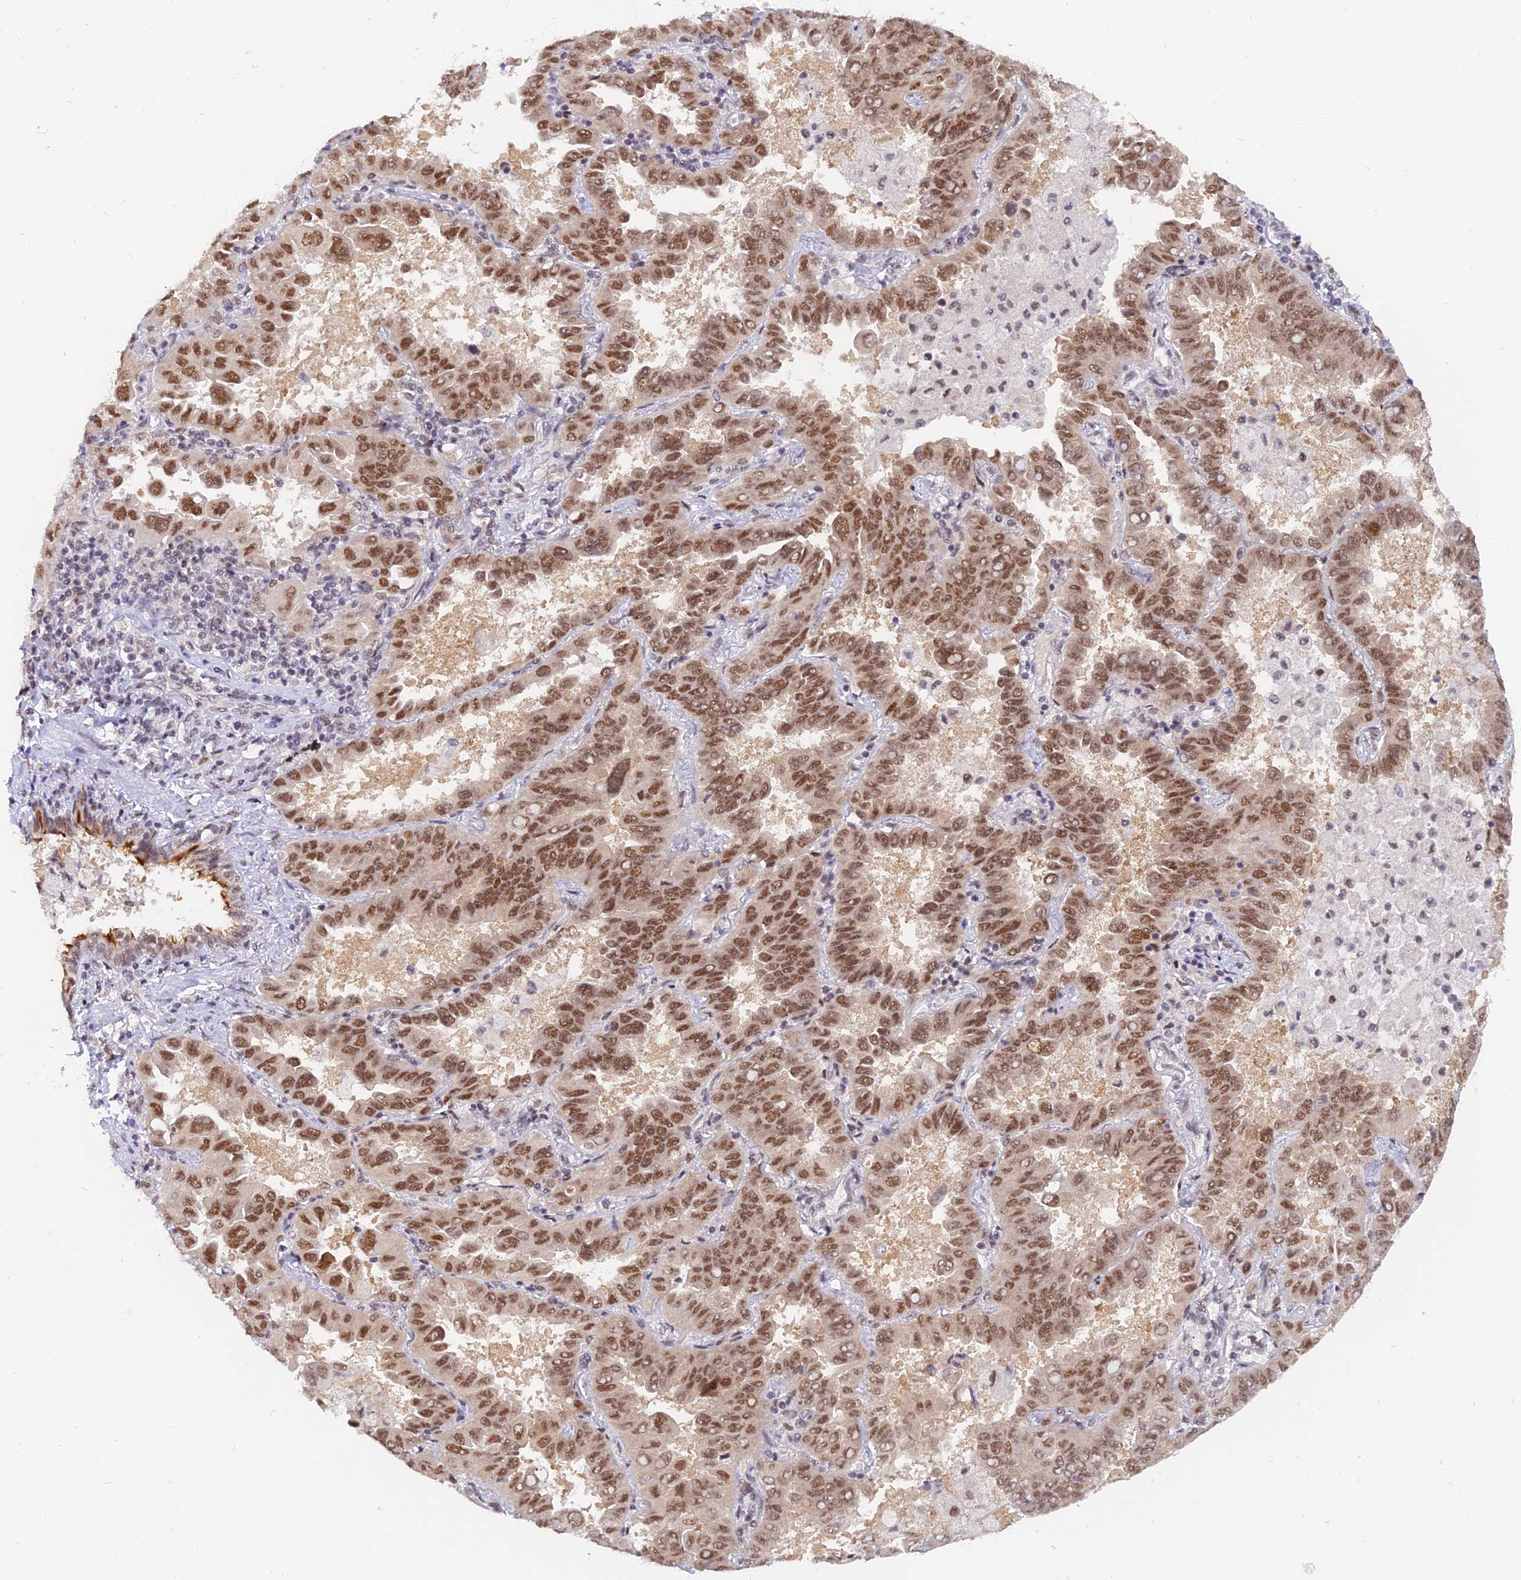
{"staining": {"intensity": "moderate", "quantity": ">75%", "location": "nuclear"}, "tissue": "lung cancer", "cell_type": "Tumor cells", "image_type": "cancer", "snomed": [{"axis": "morphology", "description": "Adenocarcinoma, NOS"}, {"axis": "topography", "description": "Lung"}], "caption": "This micrograph reveals adenocarcinoma (lung) stained with immunohistochemistry (IHC) to label a protein in brown. The nuclear of tumor cells show moderate positivity for the protein. Nuclei are counter-stained blue.", "gene": "DPY30", "patient": {"sex": "male", "age": 64}}